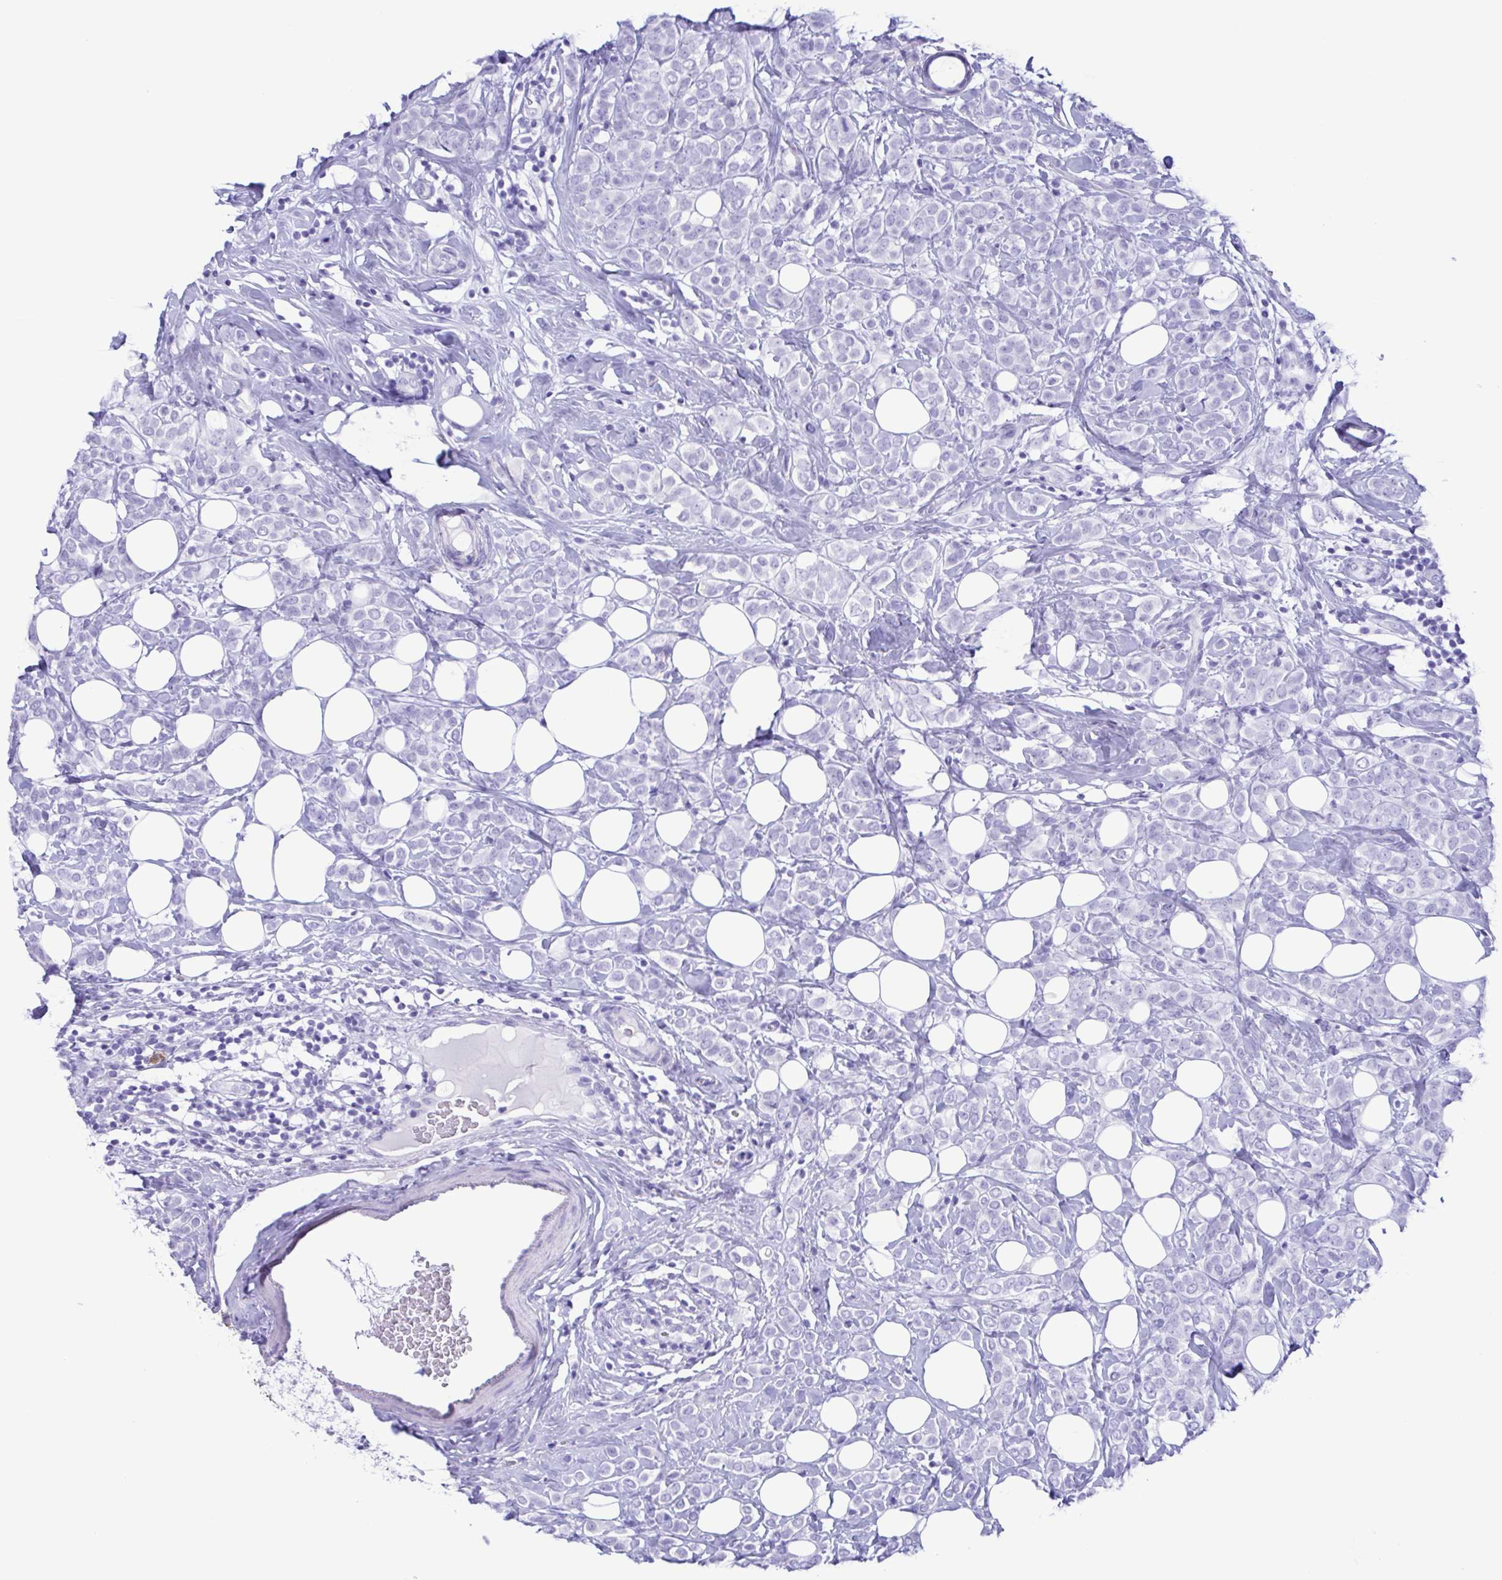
{"staining": {"intensity": "negative", "quantity": "none", "location": "none"}, "tissue": "breast cancer", "cell_type": "Tumor cells", "image_type": "cancer", "snomed": [{"axis": "morphology", "description": "Lobular carcinoma"}, {"axis": "topography", "description": "Breast"}], "caption": "Breast cancer was stained to show a protein in brown. There is no significant staining in tumor cells.", "gene": "TSPY2", "patient": {"sex": "female", "age": 49}}